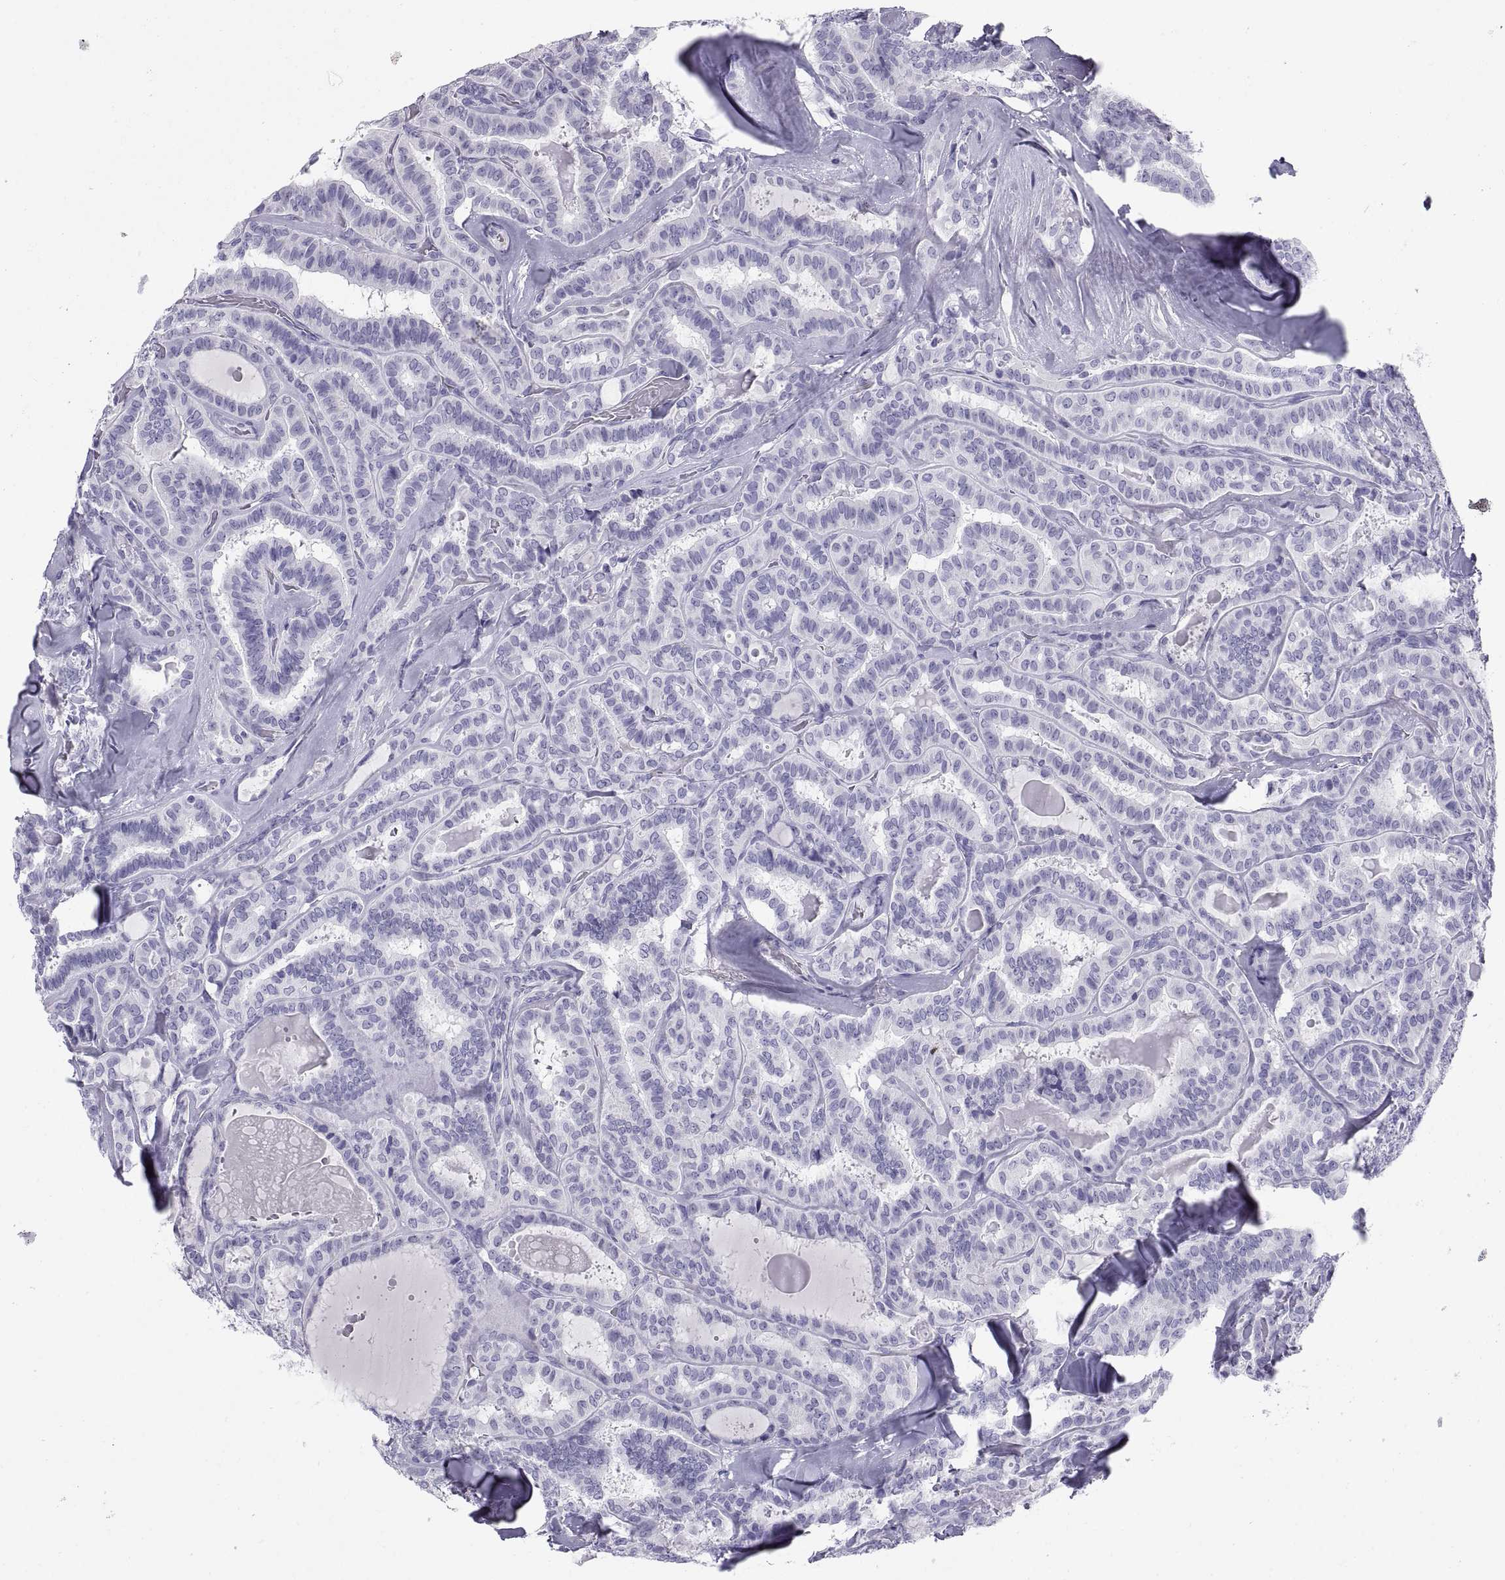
{"staining": {"intensity": "negative", "quantity": "none", "location": "none"}, "tissue": "thyroid cancer", "cell_type": "Tumor cells", "image_type": "cancer", "snomed": [{"axis": "morphology", "description": "Papillary adenocarcinoma, NOS"}, {"axis": "topography", "description": "Thyroid gland"}], "caption": "Immunohistochemical staining of papillary adenocarcinoma (thyroid) reveals no significant expression in tumor cells.", "gene": "CT47A10", "patient": {"sex": "female", "age": 39}}